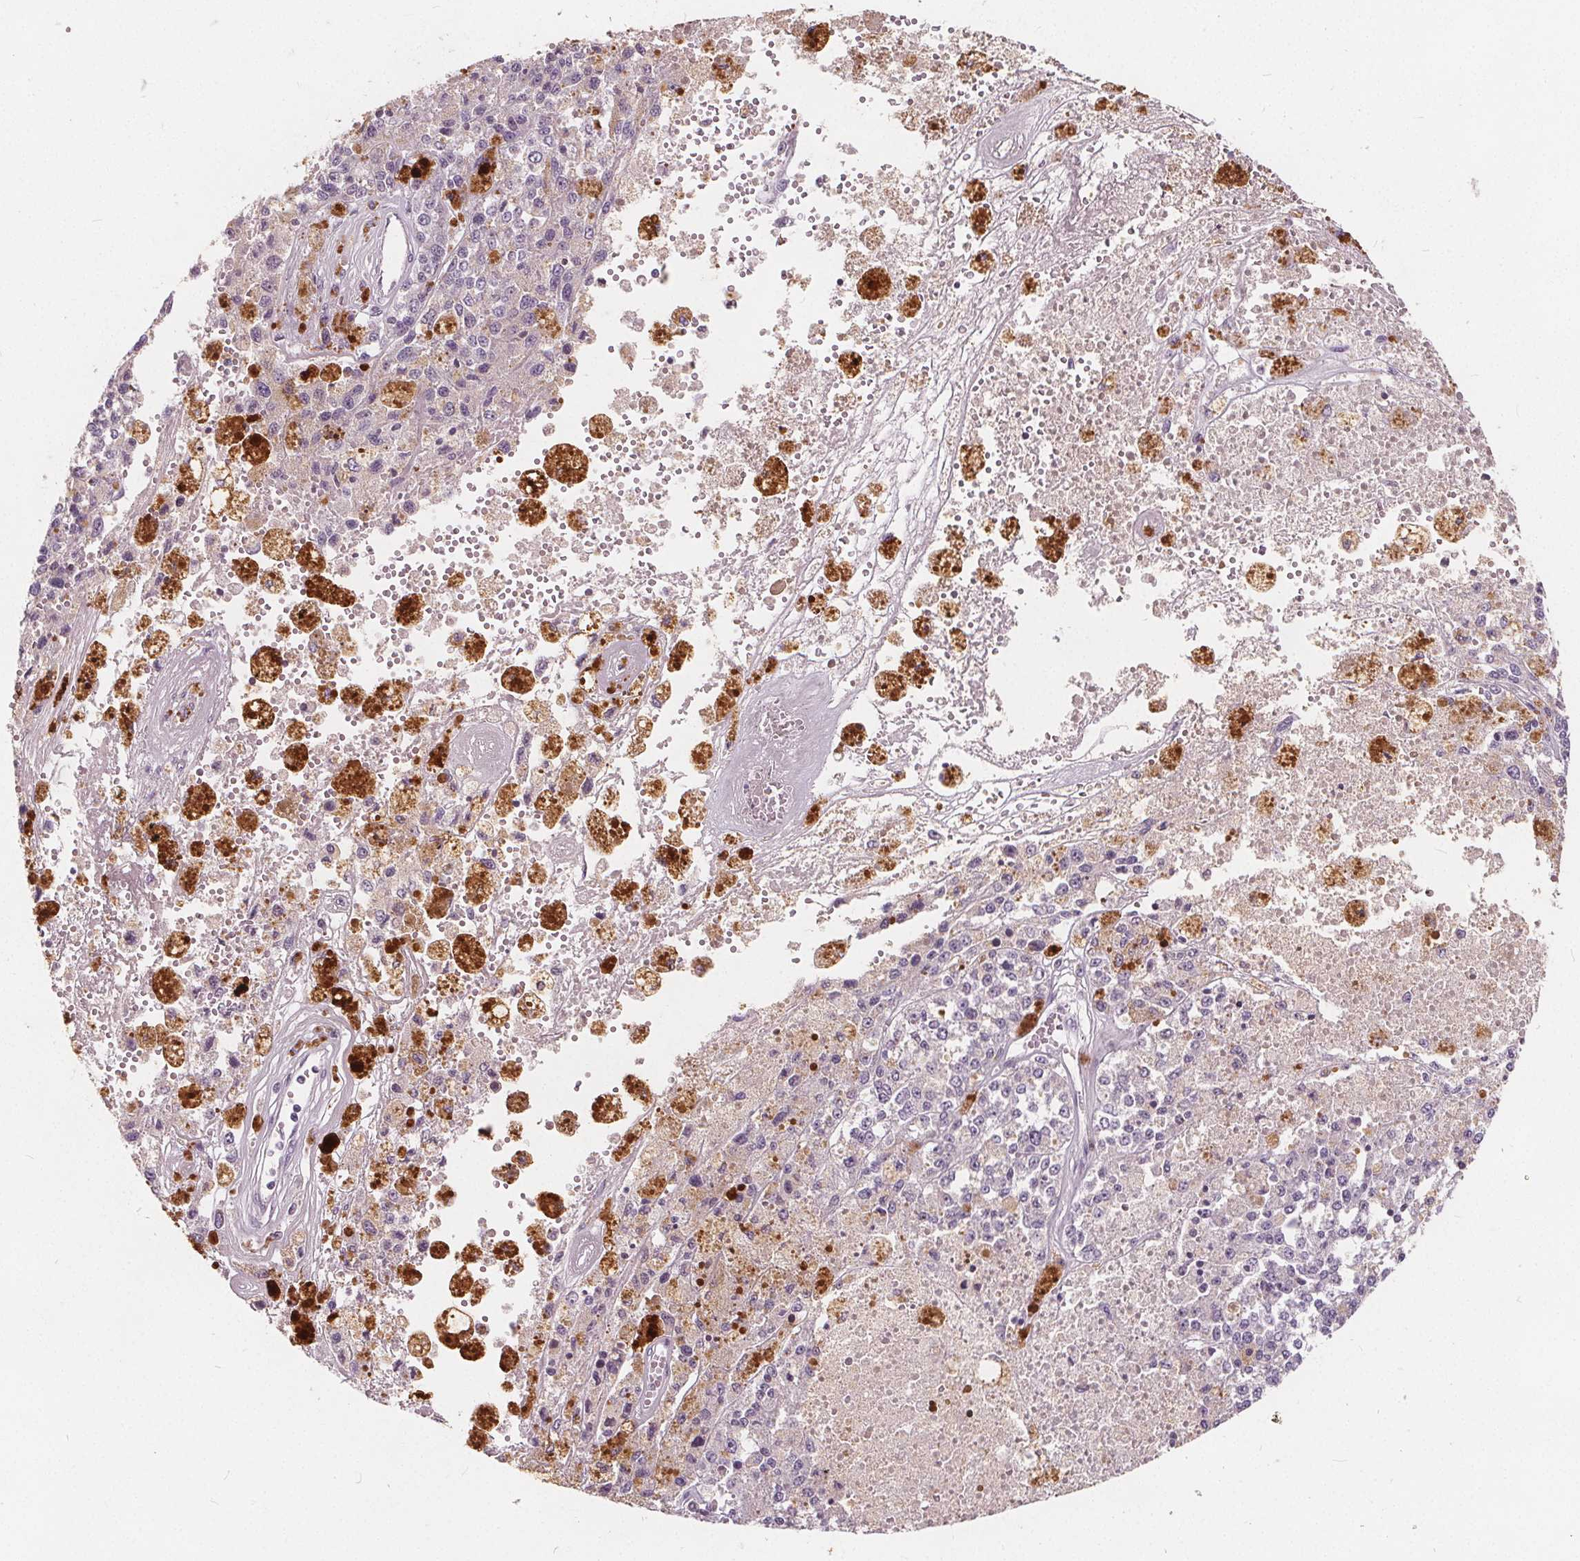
{"staining": {"intensity": "negative", "quantity": "none", "location": "none"}, "tissue": "melanoma", "cell_type": "Tumor cells", "image_type": "cancer", "snomed": [{"axis": "morphology", "description": "Malignant melanoma, Metastatic site"}, {"axis": "topography", "description": "Lymph node"}], "caption": "This is an IHC micrograph of human malignant melanoma (metastatic site). There is no positivity in tumor cells.", "gene": "PLA2G2E", "patient": {"sex": "female", "age": 64}}